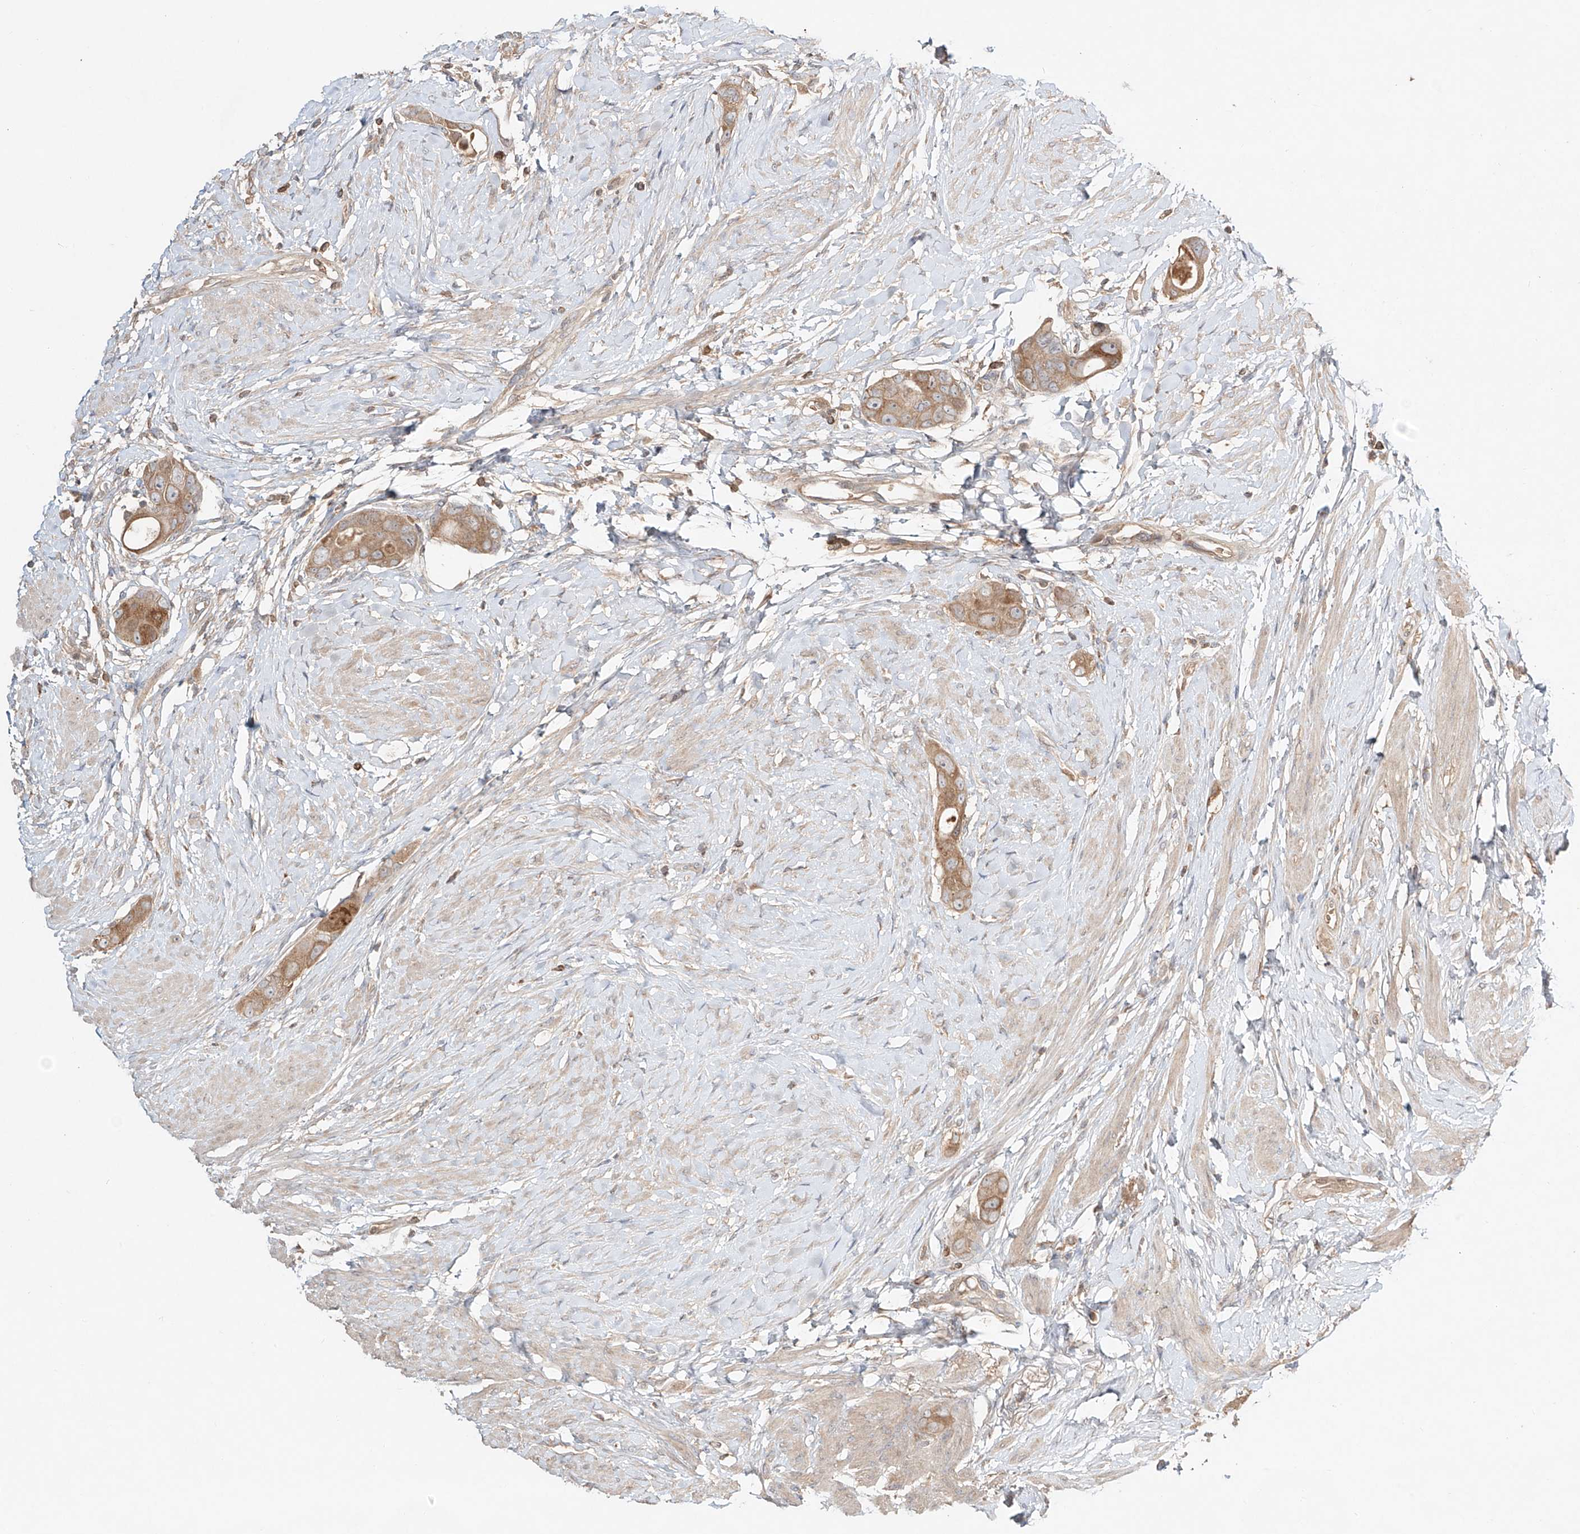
{"staining": {"intensity": "moderate", "quantity": ">75%", "location": "cytoplasmic/membranous"}, "tissue": "colorectal cancer", "cell_type": "Tumor cells", "image_type": "cancer", "snomed": [{"axis": "morphology", "description": "Adenocarcinoma, NOS"}, {"axis": "topography", "description": "Rectum"}], "caption": "Colorectal cancer was stained to show a protein in brown. There is medium levels of moderate cytoplasmic/membranous positivity in approximately >75% of tumor cells. Using DAB (brown) and hematoxylin (blue) stains, captured at high magnification using brightfield microscopy.", "gene": "ERO1A", "patient": {"sex": "male", "age": 51}}